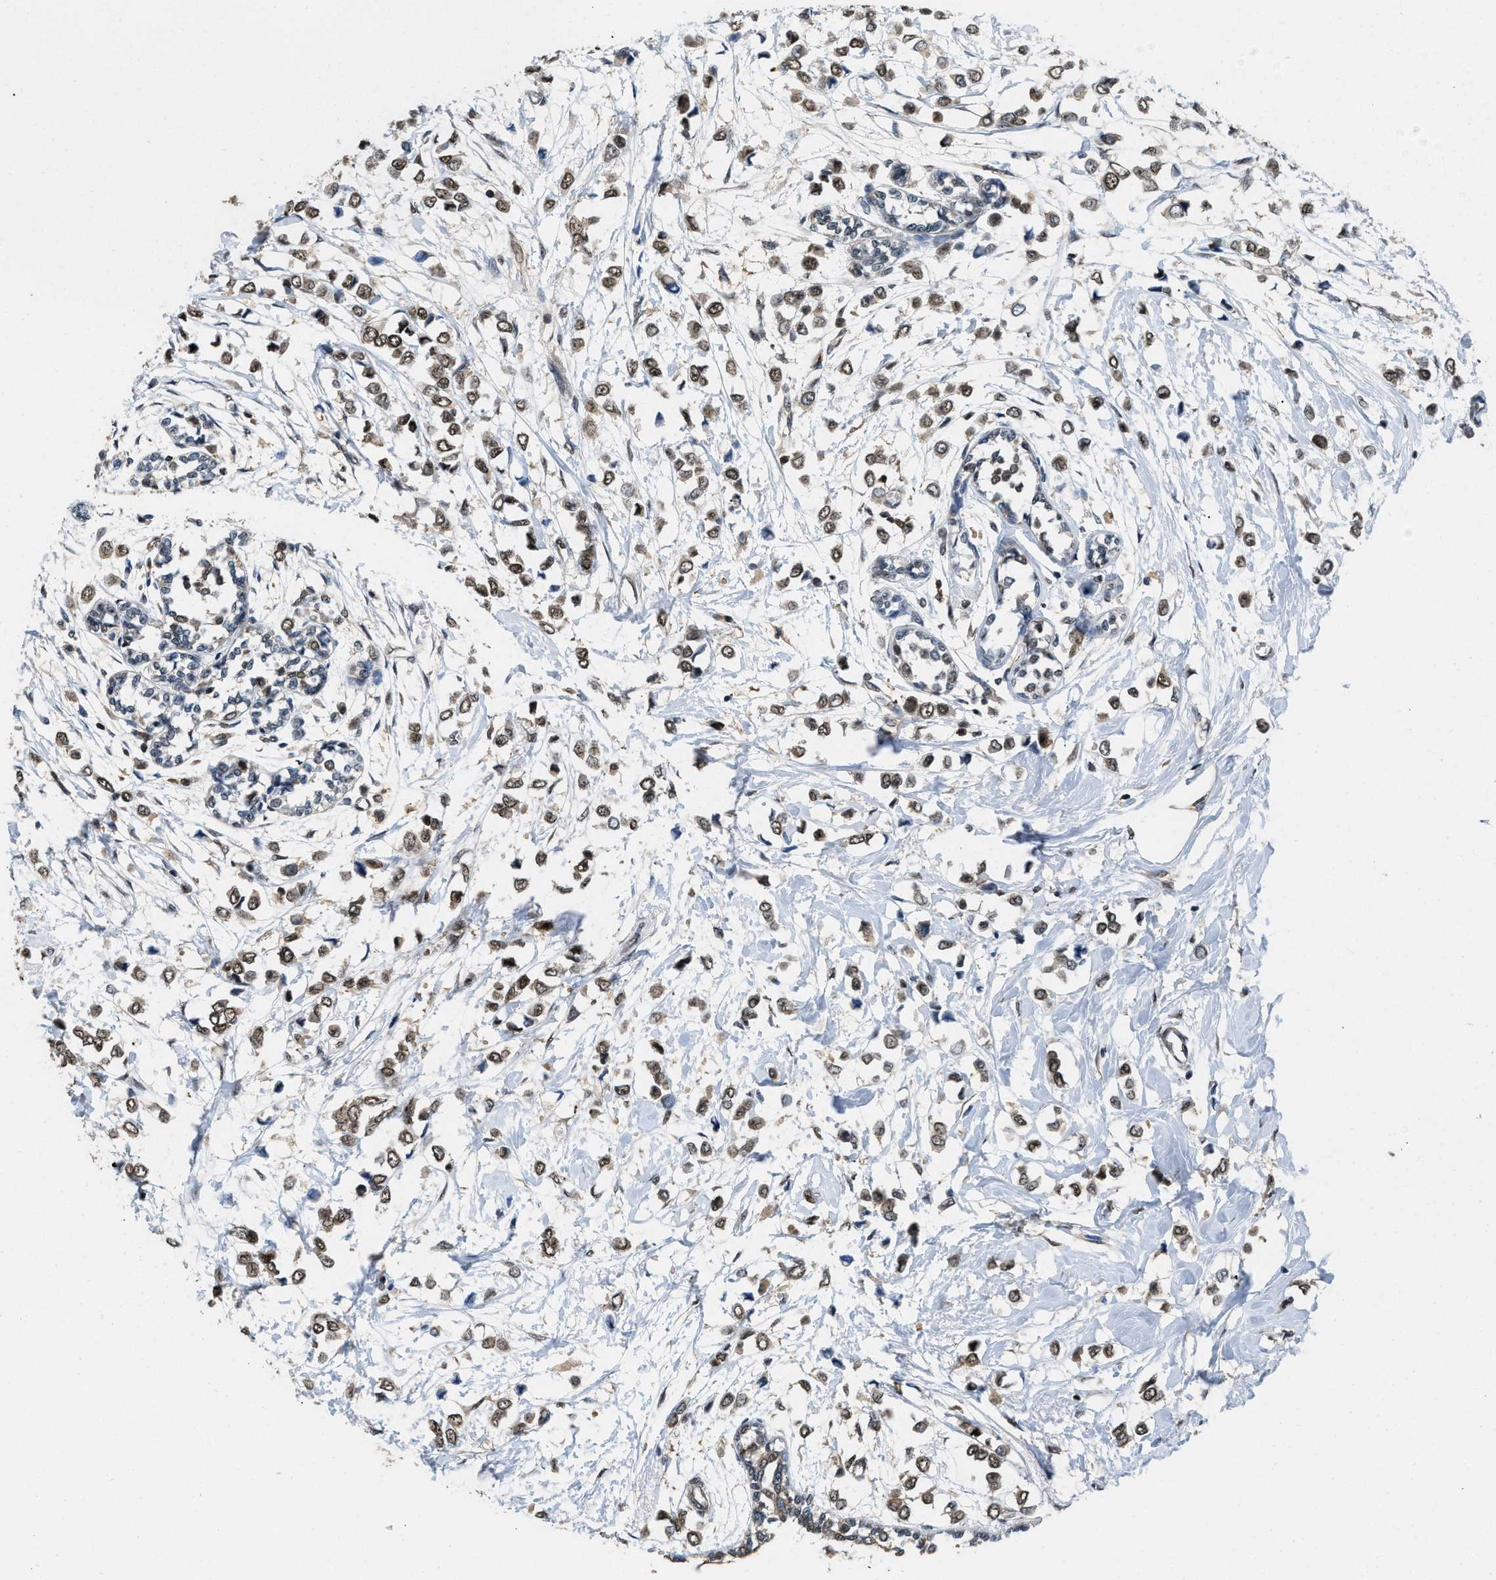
{"staining": {"intensity": "weak", "quantity": "25%-75%", "location": "cytoplasmic/membranous,nuclear"}, "tissue": "breast cancer", "cell_type": "Tumor cells", "image_type": "cancer", "snomed": [{"axis": "morphology", "description": "Lobular carcinoma"}, {"axis": "topography", "description": "Breast"}], "caption": "Protein expression analysis of human breast cancer reveals weak cytoplasmic/membranous and nuclear positivity in approximately 25%-75% of tumor cells.", "gene": "ATF7IP", "patient": {"sex": "female", "age": 51}}